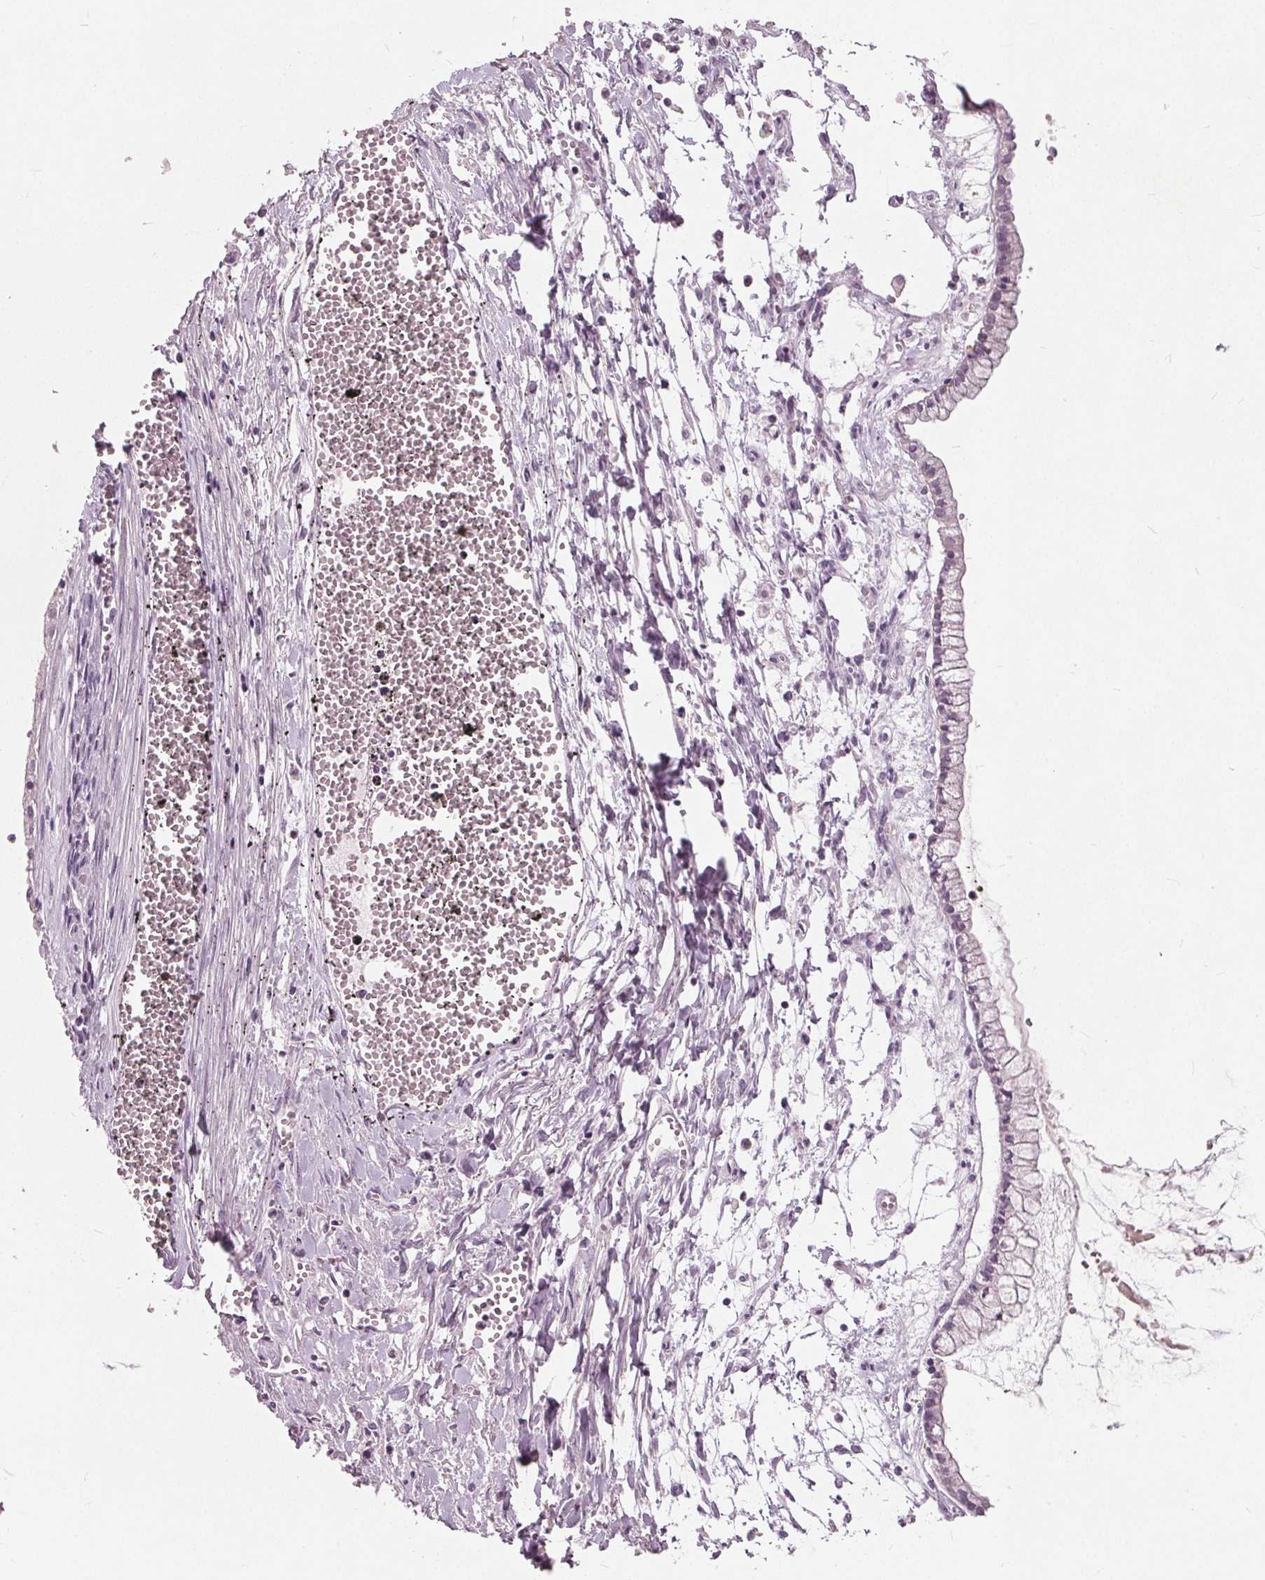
{"staining": {"intensity": "negative", "quantity": "none", "location": "none"}, "tissue": "ovarian cancer", "cell_type": "Tumor cells", "image_type": "cancer", "snomed": [{"axis": "morphology", "description": "Cystadenocarcinoma, mucinous, NOS"}, {"axis": "topography", "description": "Ovary"}], "caption": "Tumor cells show no significant protein positivity in ovarian mucinous cystadenocarcinoma.", "gene": "TKFC", "patient": {"sex": "female", "age": 67}}